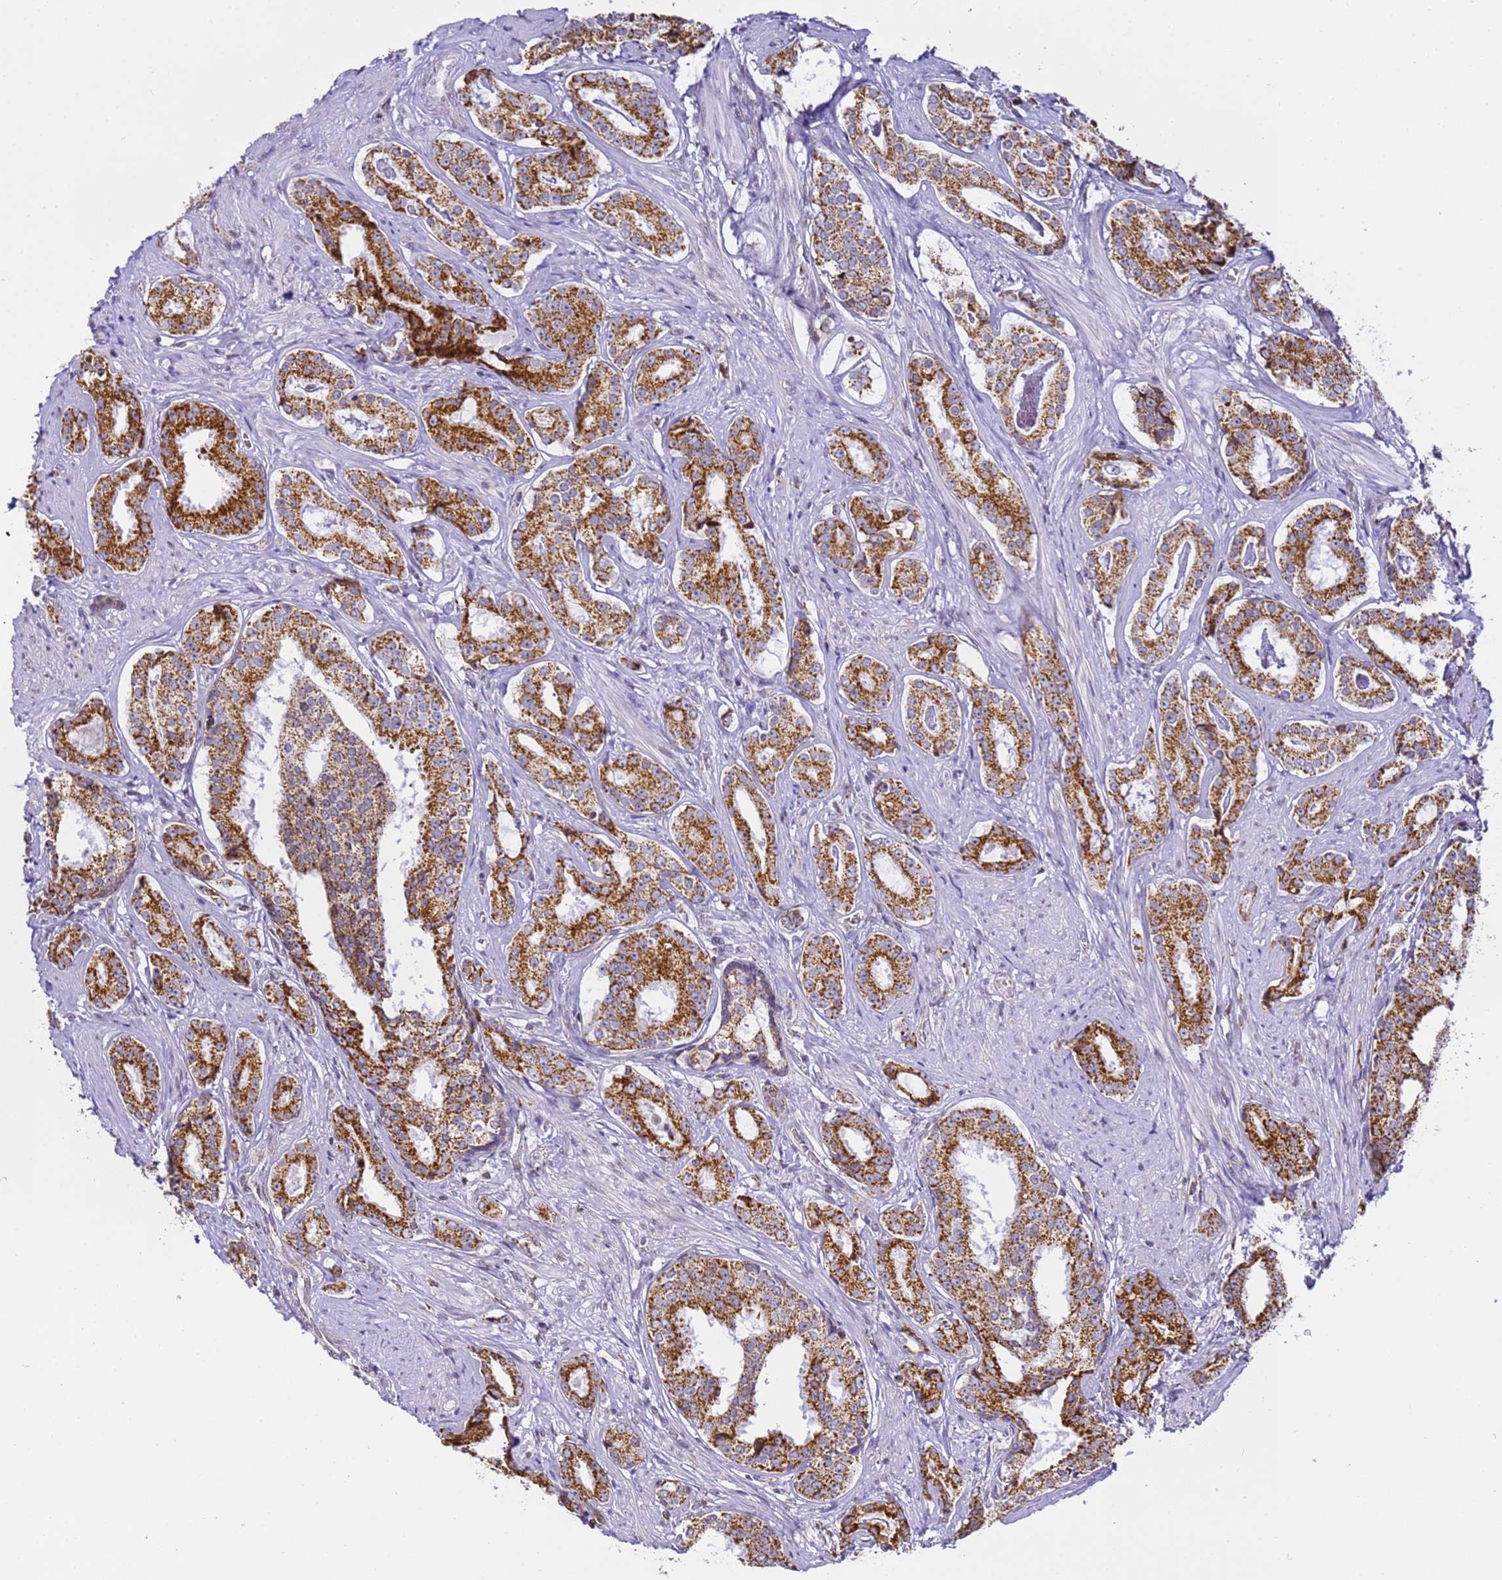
{"staining": {"intensity": "strong", "quantity": ">75%", "location": "cytoplasmic/membranous"}, "tissue": "prostate cancer", "cell_type": "Tumor cells", "image_type": "cancer", "snomed": [{"axis": "morphology", "description": "Adenocarcinoma, High grade"}, {"axis": "topography", "description": "Prostate"}], "caption": "Protein expression analysis of human prostate cancer (adenocarcinoma (high-grade)) reveals strong cytoplasmic/membranous staining in approximately >75% of tumor cells. (DAB IHC with brightfield microscopy, high magnification).", "gene": "HSPE1", "patient": {"sex": "male", "age": 58}}